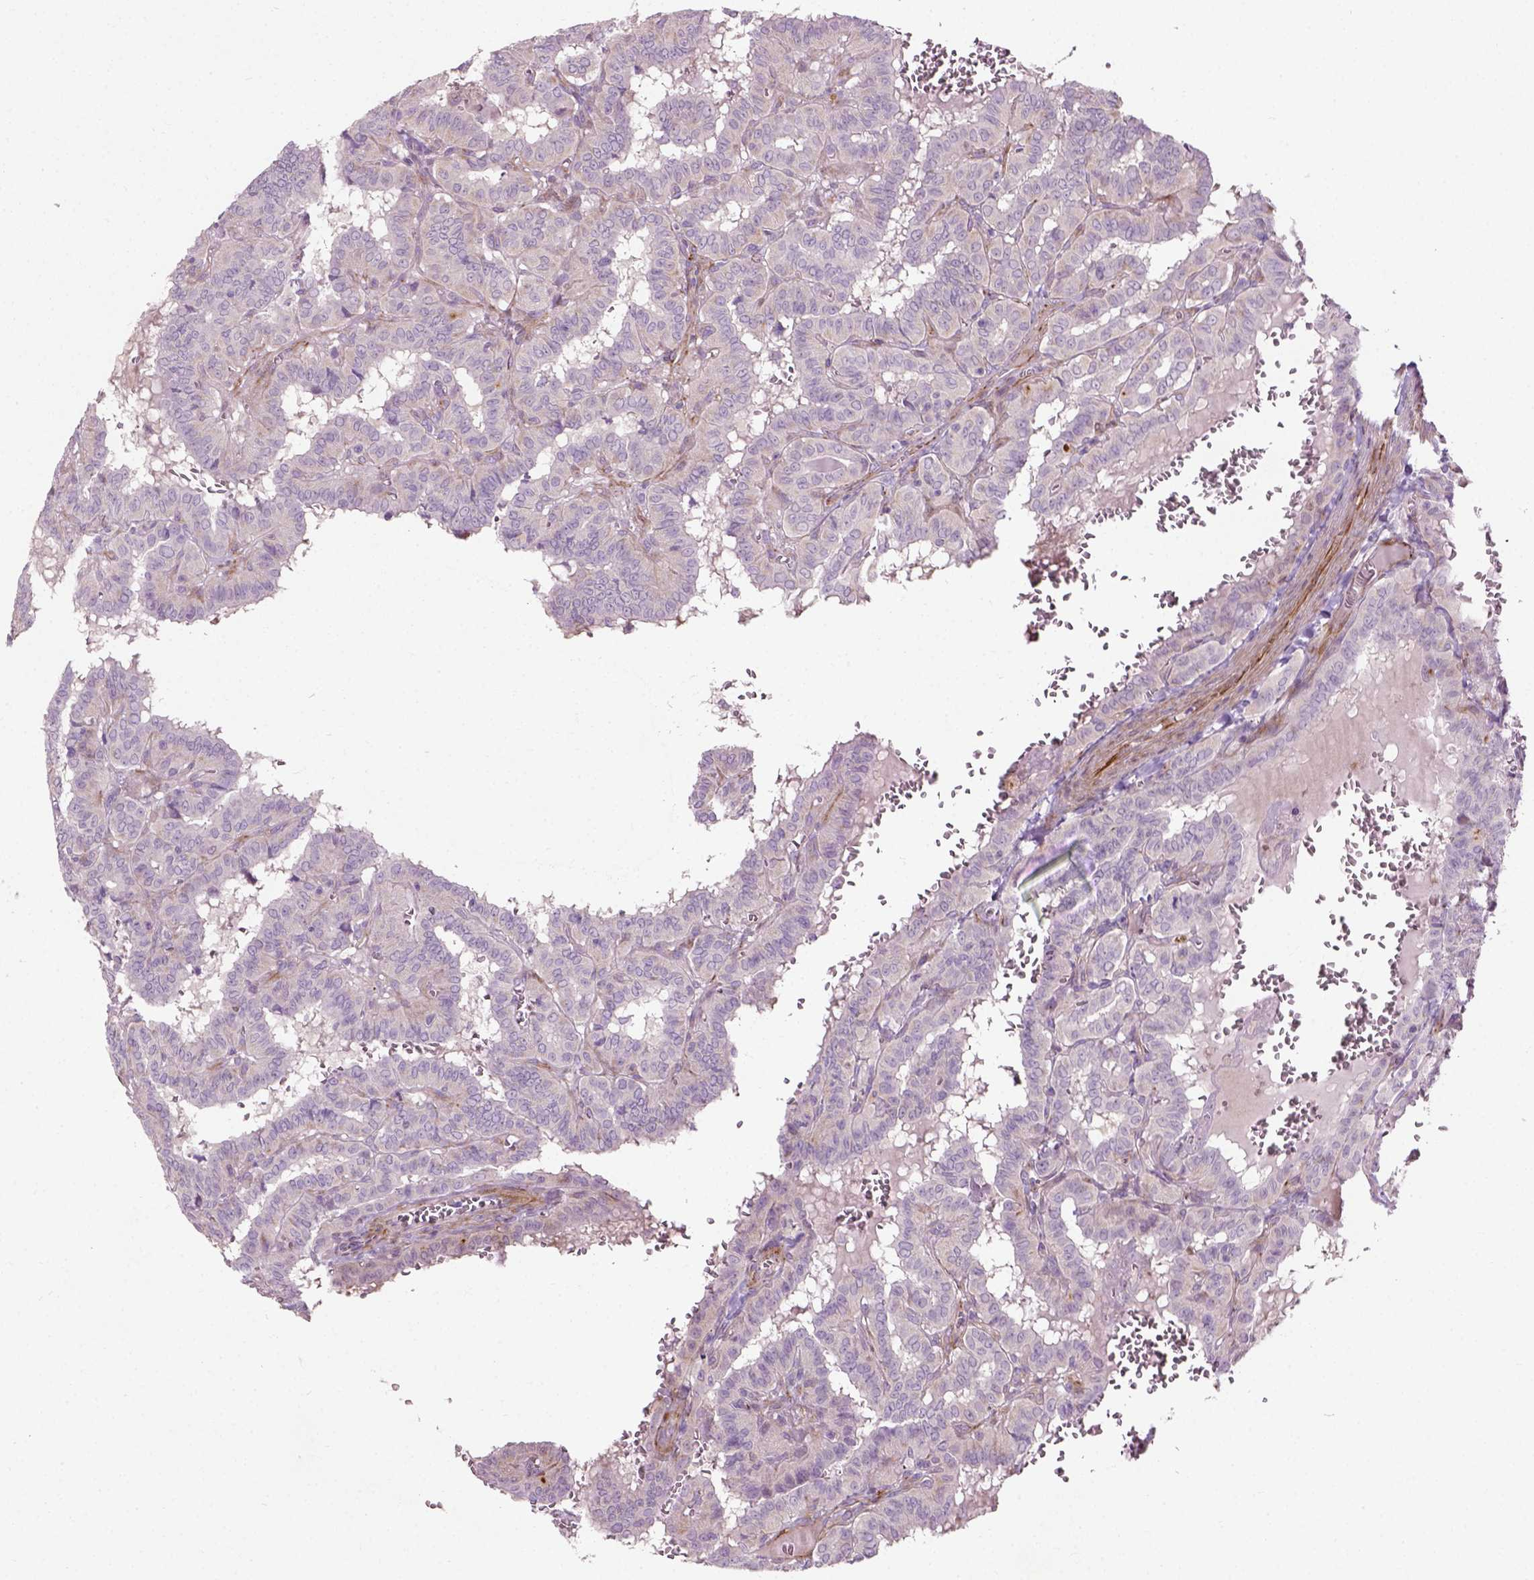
{"staining": {"intensity": "negative", "quantity": "none", "location": "none"}, "tissue": "thyroid cancer", "cell_type": "Tumor cells", "image_type": "cancer", "snomed": [{"axis": "morphology", "description": "Papillary adenocarcinoma, NOS"}, {"axis": "topography", "description": "Thyroid gland"}], "caption": "This is a histopathology image of immunohistochemistry staining of thyroid cancer, which shows no positivity in tumor cells.", "gene": "PKP3", "patient": {"sex": "female", "age": 21}}